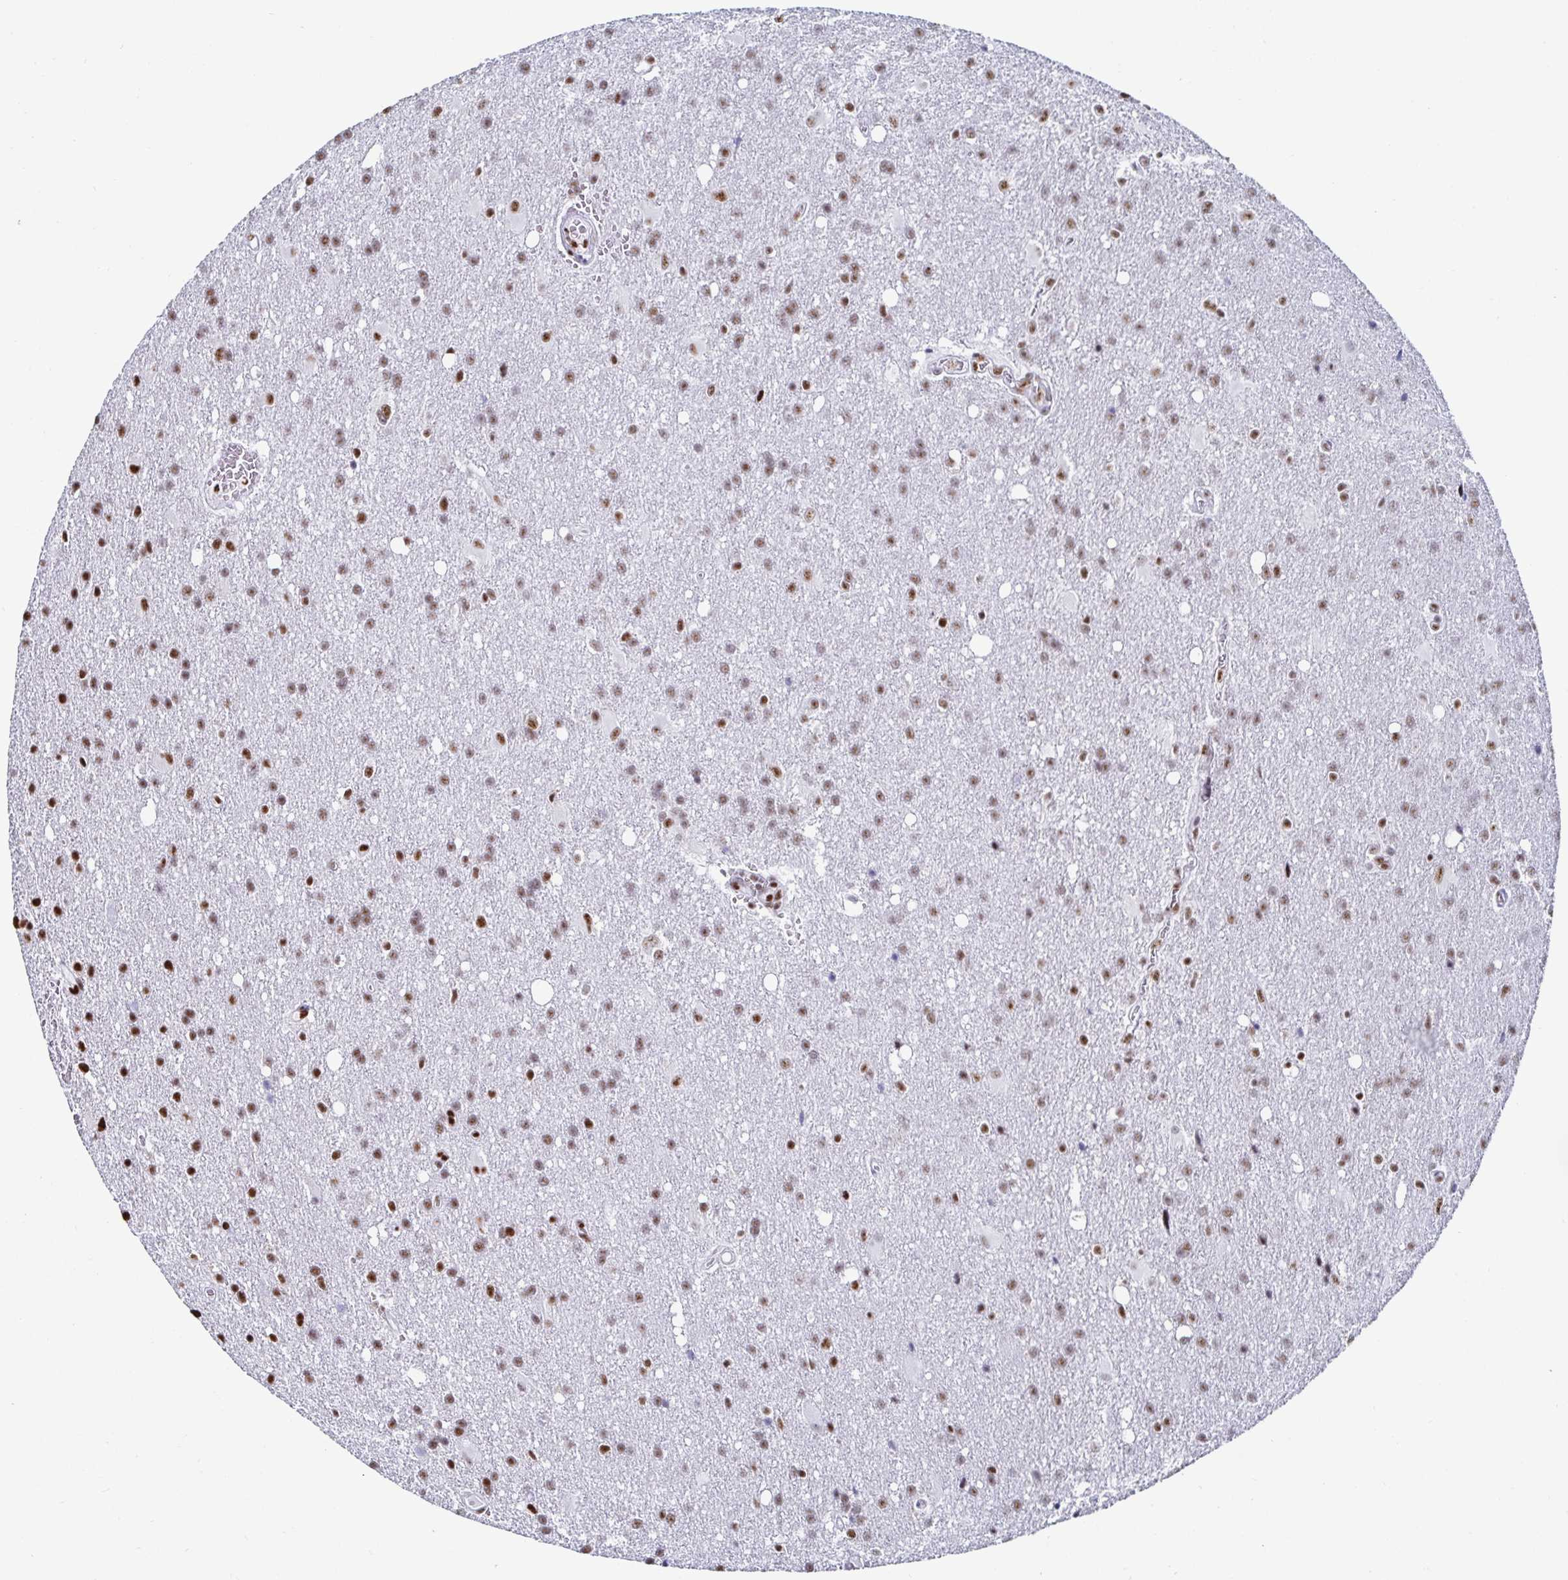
{"staining": {"intensity": "moderate", "quantity": ">75%", "location": "nuclear"}, "tissue": "glioma", "cell_type": "Tumor cells", "image_type": "cancer", "snomed": [{"axis": "morphology", "description": "Glioma, malignant, Low grade"}, {"axis": "topography", "description": "Brain"}], "caption": "Immunohistochemistry of human glioma shows medium levels of moderate nuclear positivity in approximately >75% of tumor cells.", "gene": "DDX39B", "patient": {"sex": "male", "age": 66}}